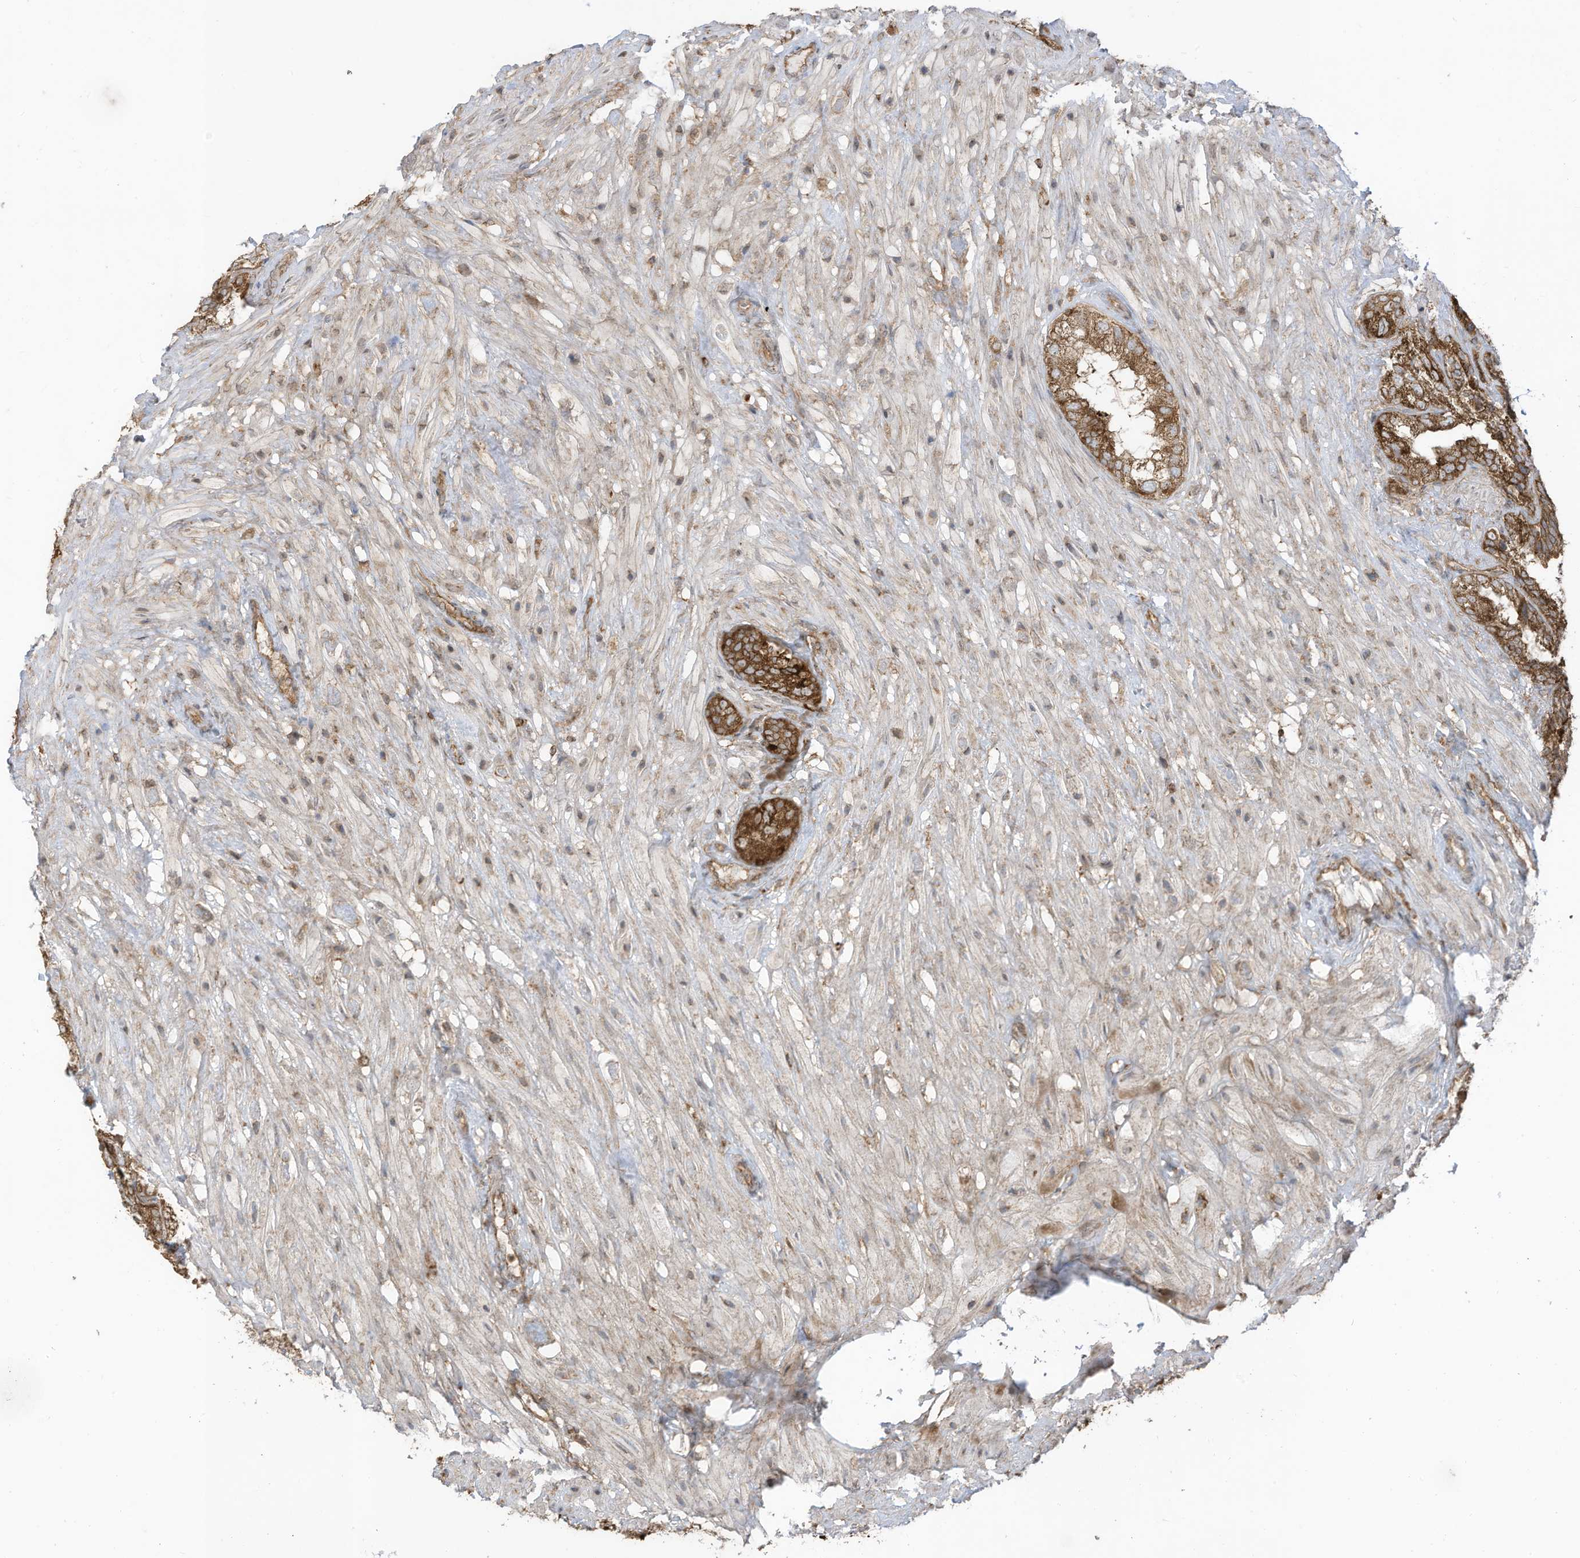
{"staining": {"intensity": "strong", "quantity": ">75%", "location": "cytoplasmic/membranous"}, "tissue": "seminal vesicle", "cell_type": "Glandular cells", "image_type": "normal", "snomed": [{"axis": "morphology", "description": "Normal tissue, NOS"}, {"axis": "topography", "description": "Seminal veicle"}, {"axis": "topography", "description": "Peripheral nerve tissue"}], "caption": "A micrograph of human seminal vesicle stained for a protein exhibits strong cytoplasmic/membranous brown staining in glandular cells.", "gene": "REPS1", "patient": {"sex": "male", "age": 63}}